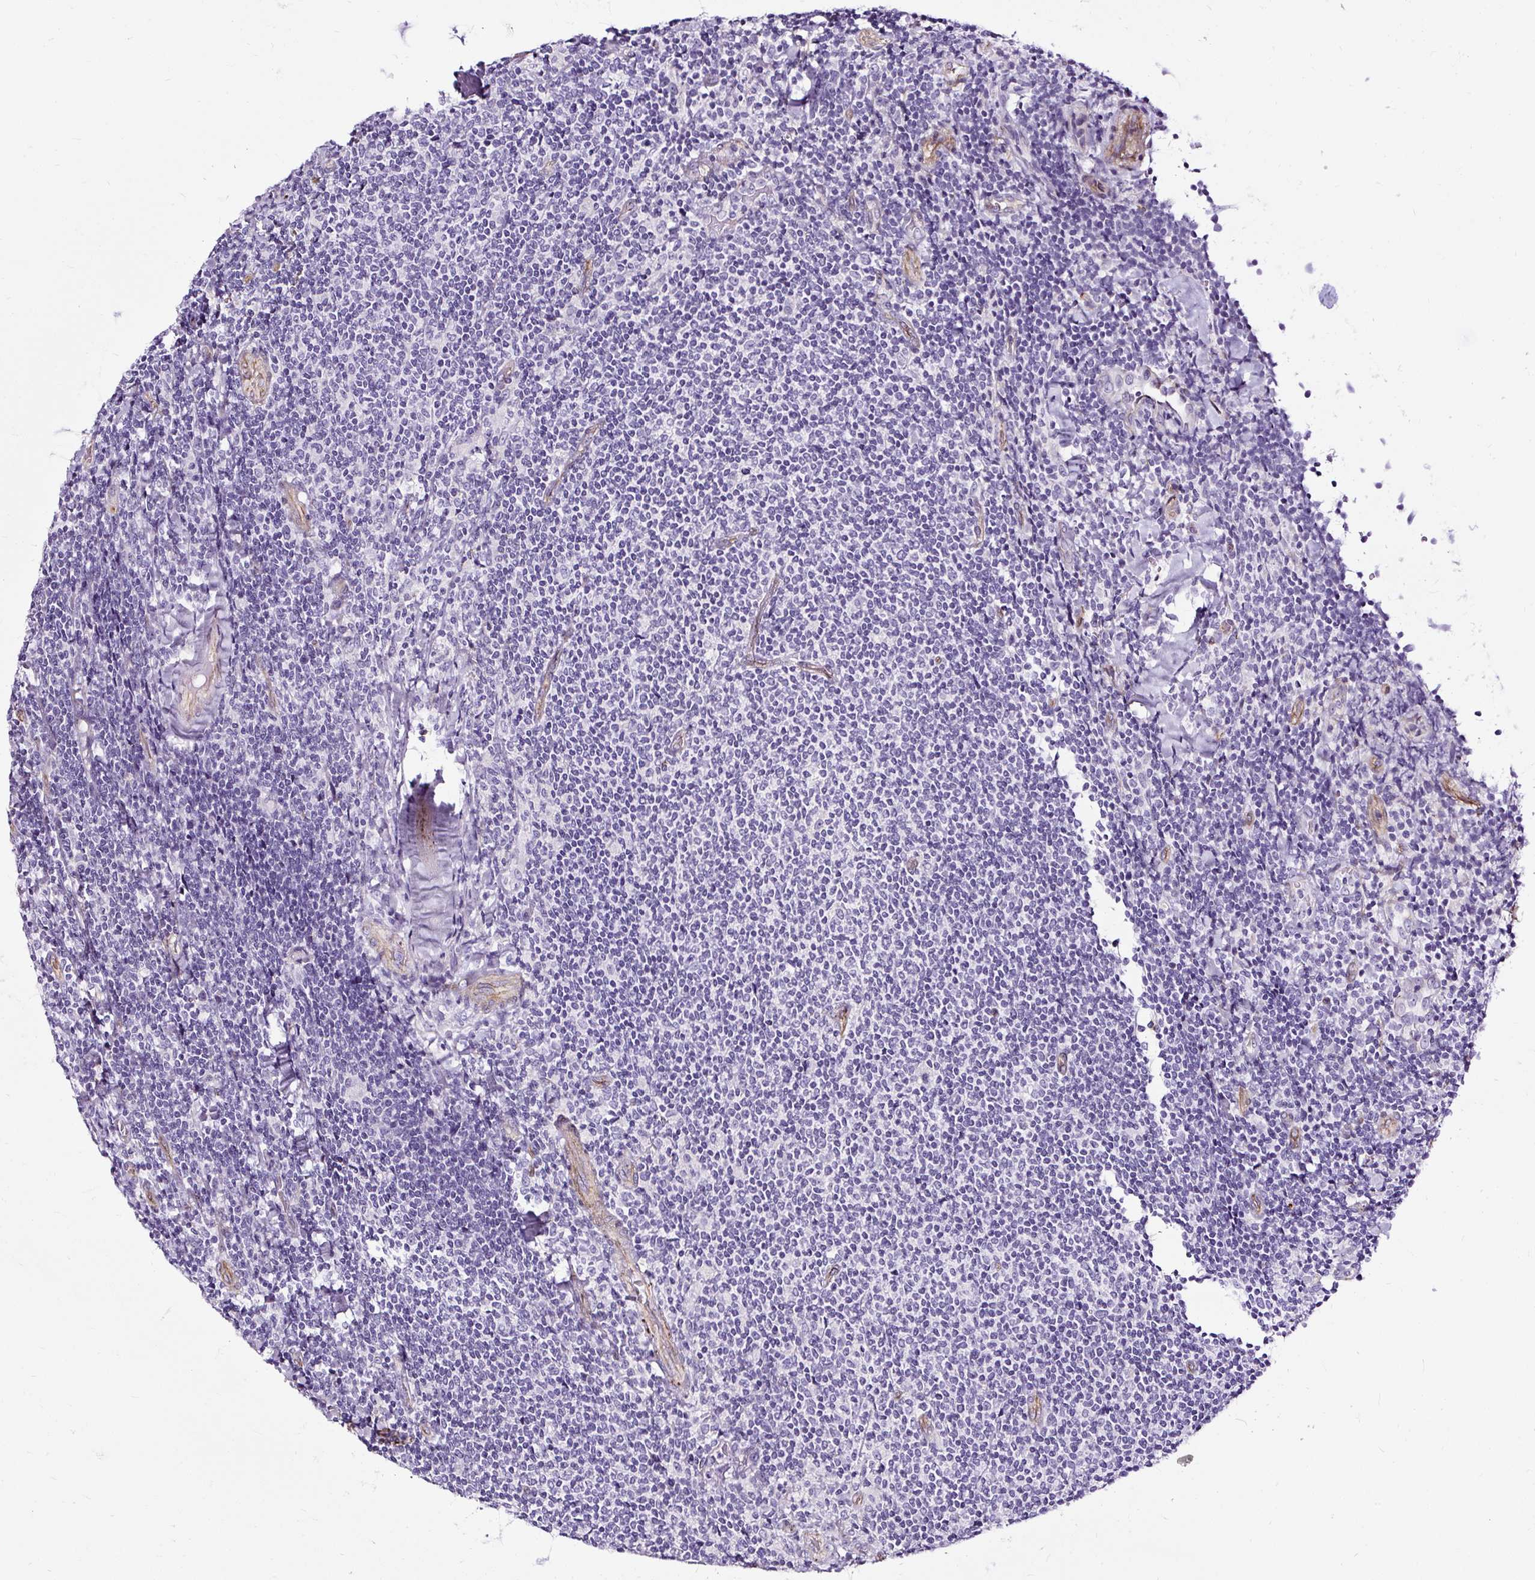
{"staining": {"intensity": "negative", "quantity": "none", "location": "none"}, "tissue": "lymphoma", "cell_type": "Tumor cells", "image_type": "cancer", "snomed": [{"axis": "morphology", "description": "Malignant lymphoma, non-Hodgkin's type, Low grade"}, {"axis": "topography", "description": "Lymph node"}], "caption": "Image shows no protein staining in tumor cells of low-grade malignant lymphoma, non-Hodgkin's type tissue.", "gene": "SLC7A8", "patient": {"sex": "male", "age": 52}}